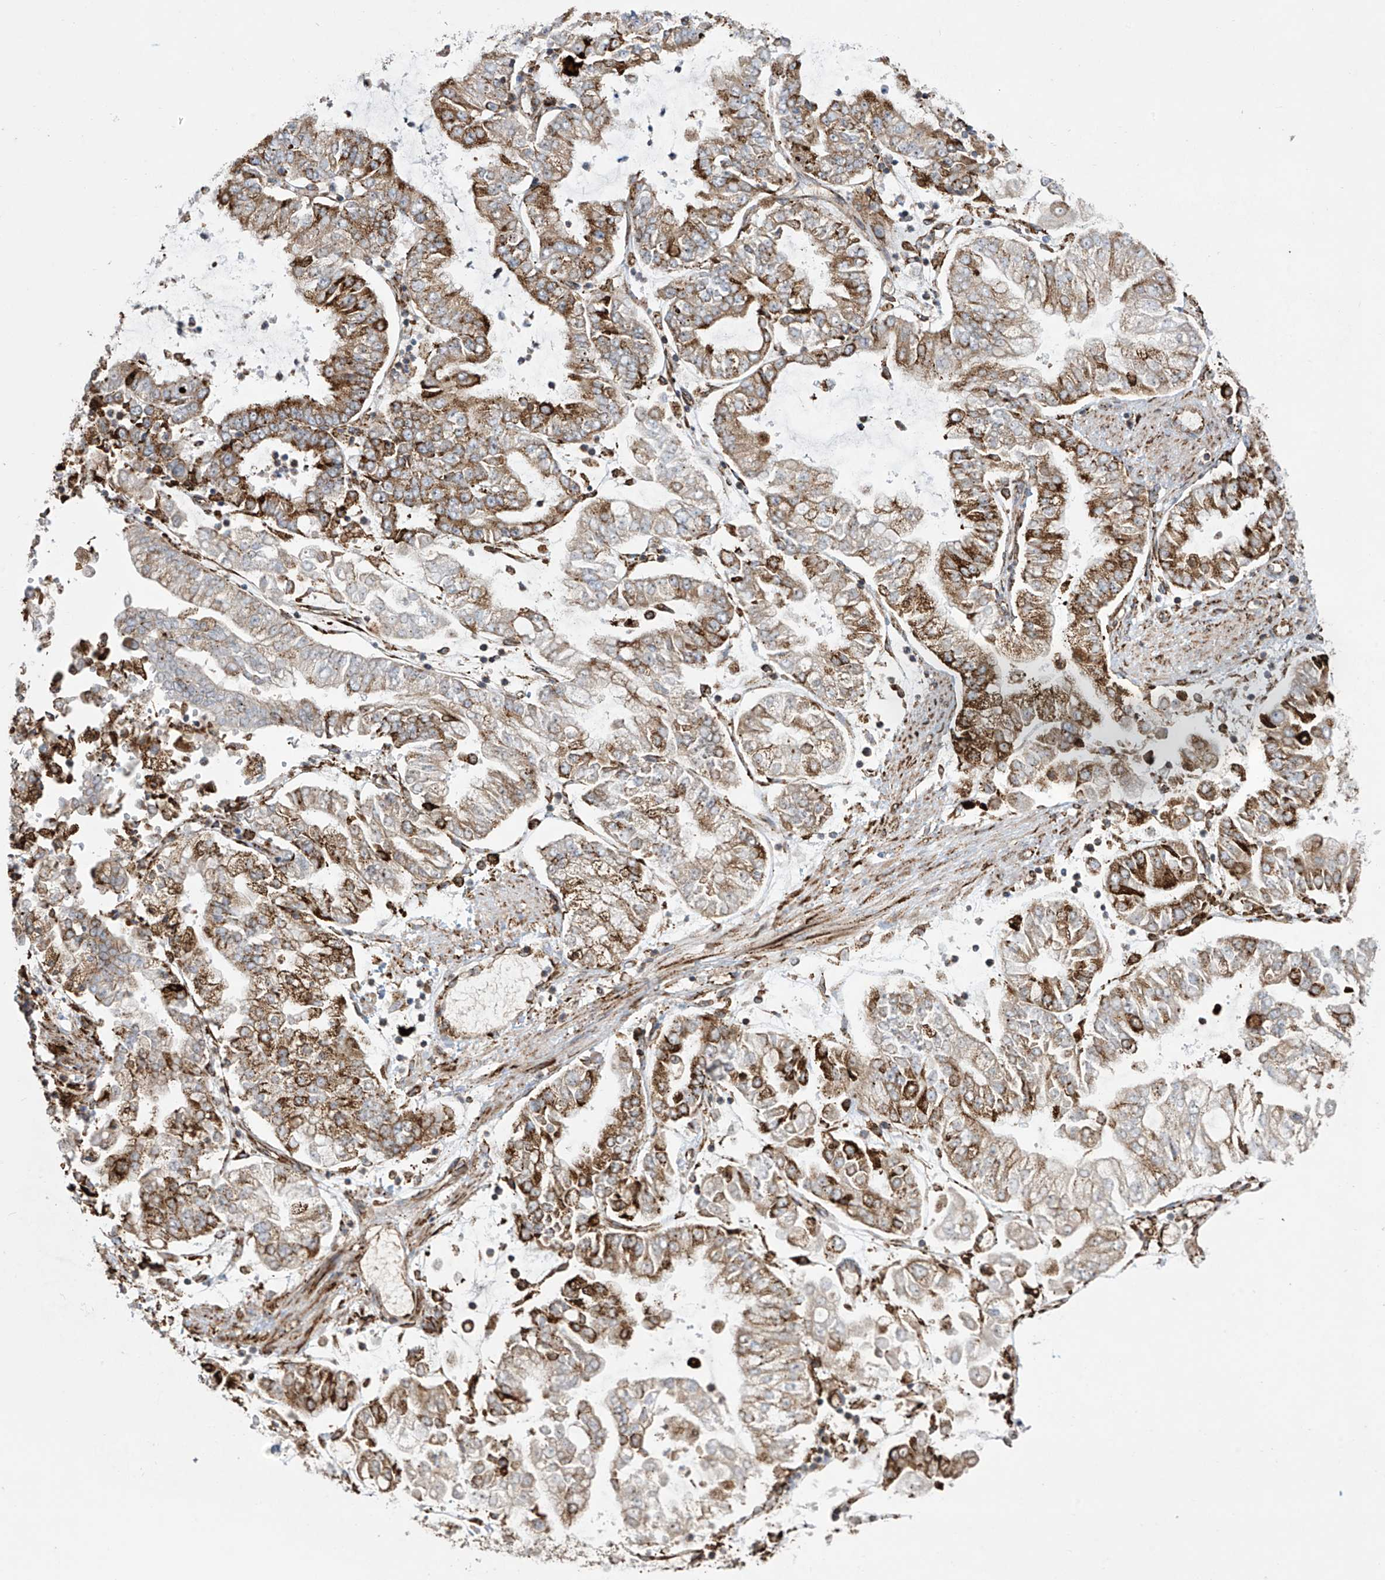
{"staining": {"intensity": "strong", "quantity": ">75%", "location": "cytoplasmic/membranous"}, "tissue": "stomach cancer", "cell_type": "Tumor cells", "image_type": "cancer", "snomed": [{"axis": "morphology", "description": "Adenocarcinoma, NOS"}, {"axis": "topography", "description": "Stomach"}], "caption": "Protein expression by immunohistochemistry (IHC) demonstrates strong cytoplasmic/membranous positivity in approximately >75% of tumor cells in stomach adenocarcinoma.", "gene": "MX1", "patient": {"sex": "male", "age": 76}}